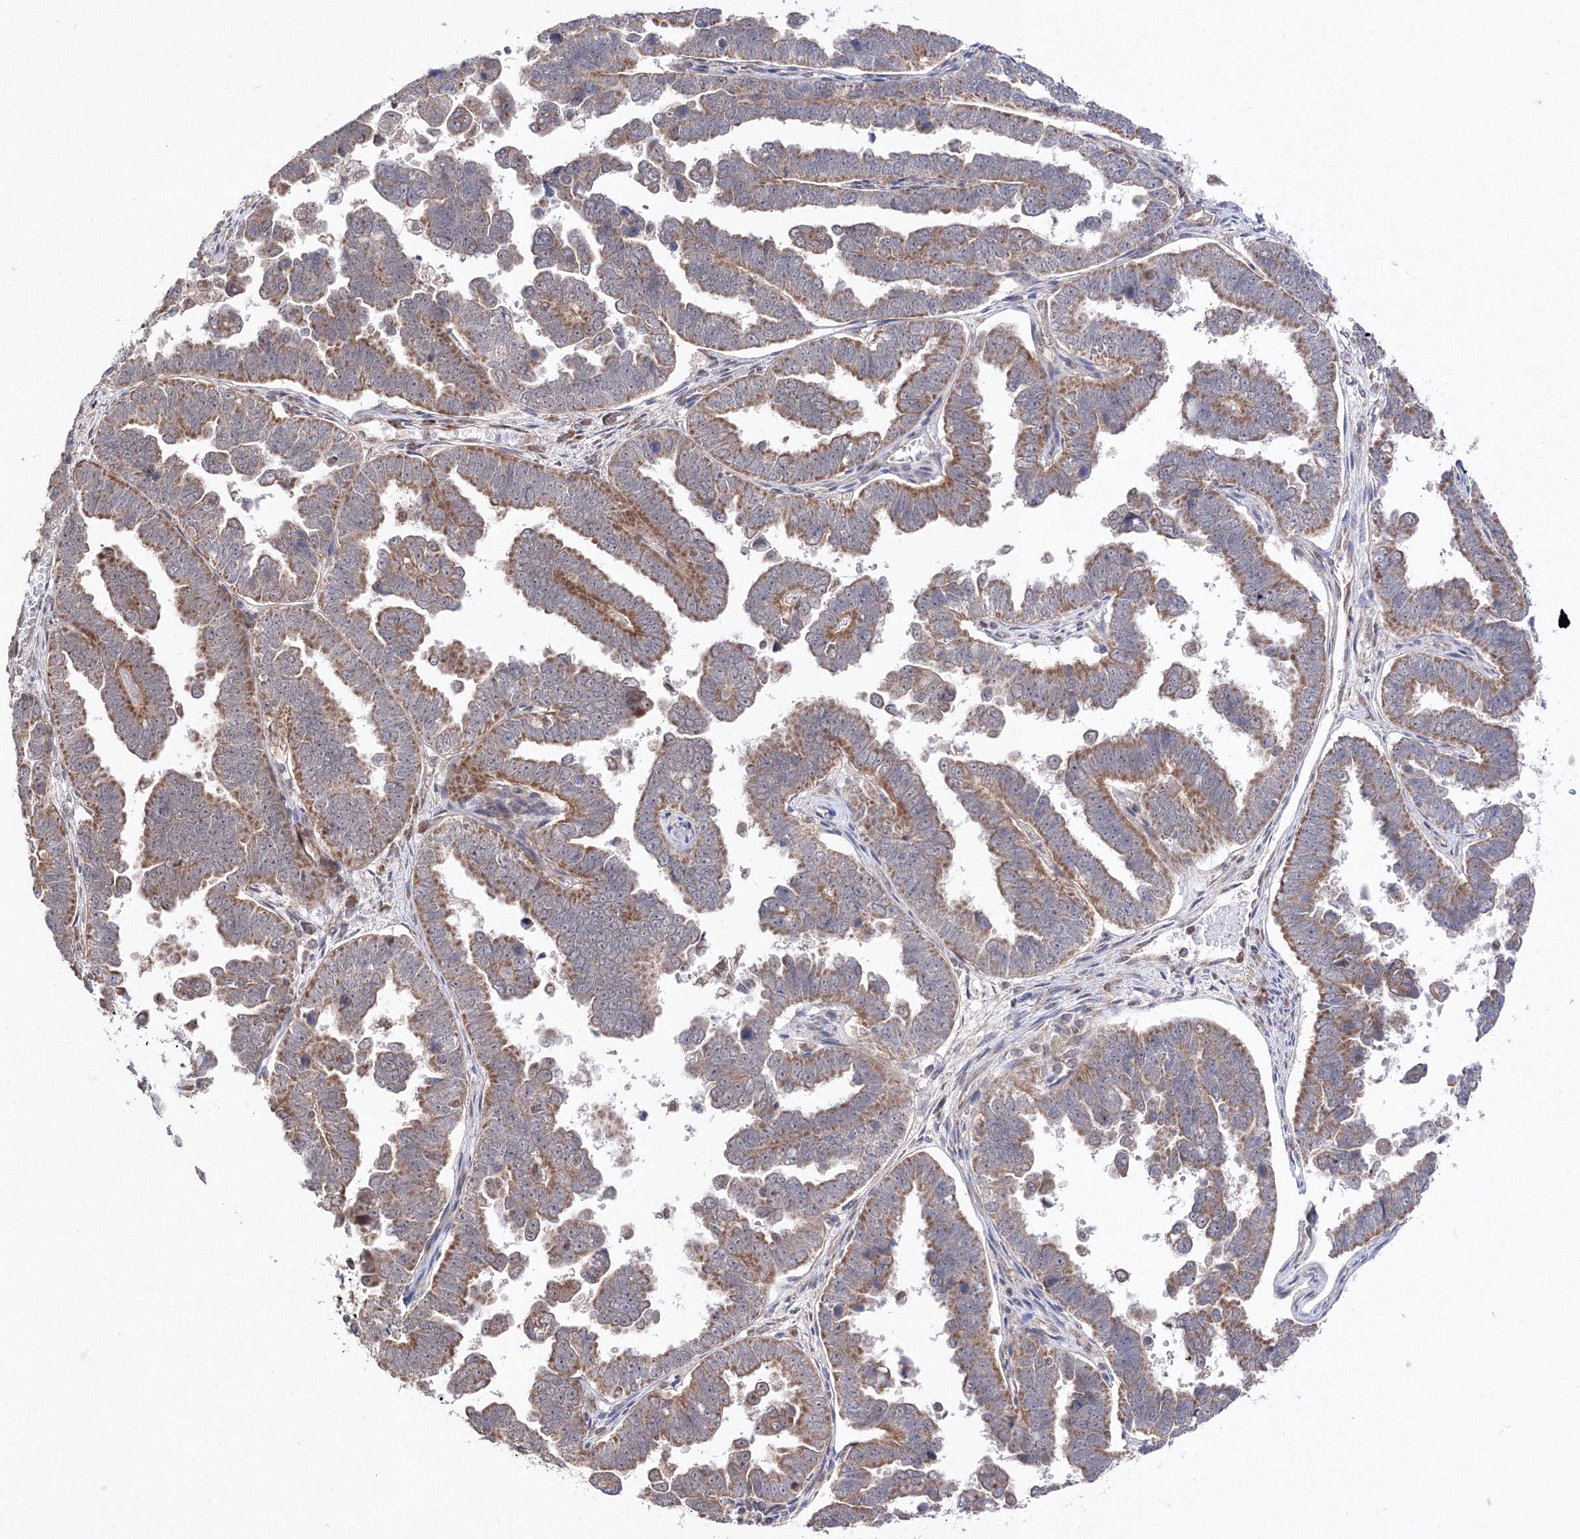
{"staining": {"intensity": "moderate", "quantity": ">75%", "location": "cytoplasmic/membranous"}, "tissue": "endometrial cancer", "cell_type": "Tumor cells", "image_type": "cancer", "snomed": [{"axis": "morphology", "description": "Adenocarcinoma, NOS"}, {"axis": "topography", "description": "Endometrium"}], "caption": "Immunohistochemistry micrograph of human endometrial cancer (adenocarcinoma) stained for a protein (brown), which displays medium levels of moderate cytoplasmic/membranous positivity in approximately >75% of tumor cells.", "gene": "DALRD3", "patient": {"sex": "female", "age": 75}}